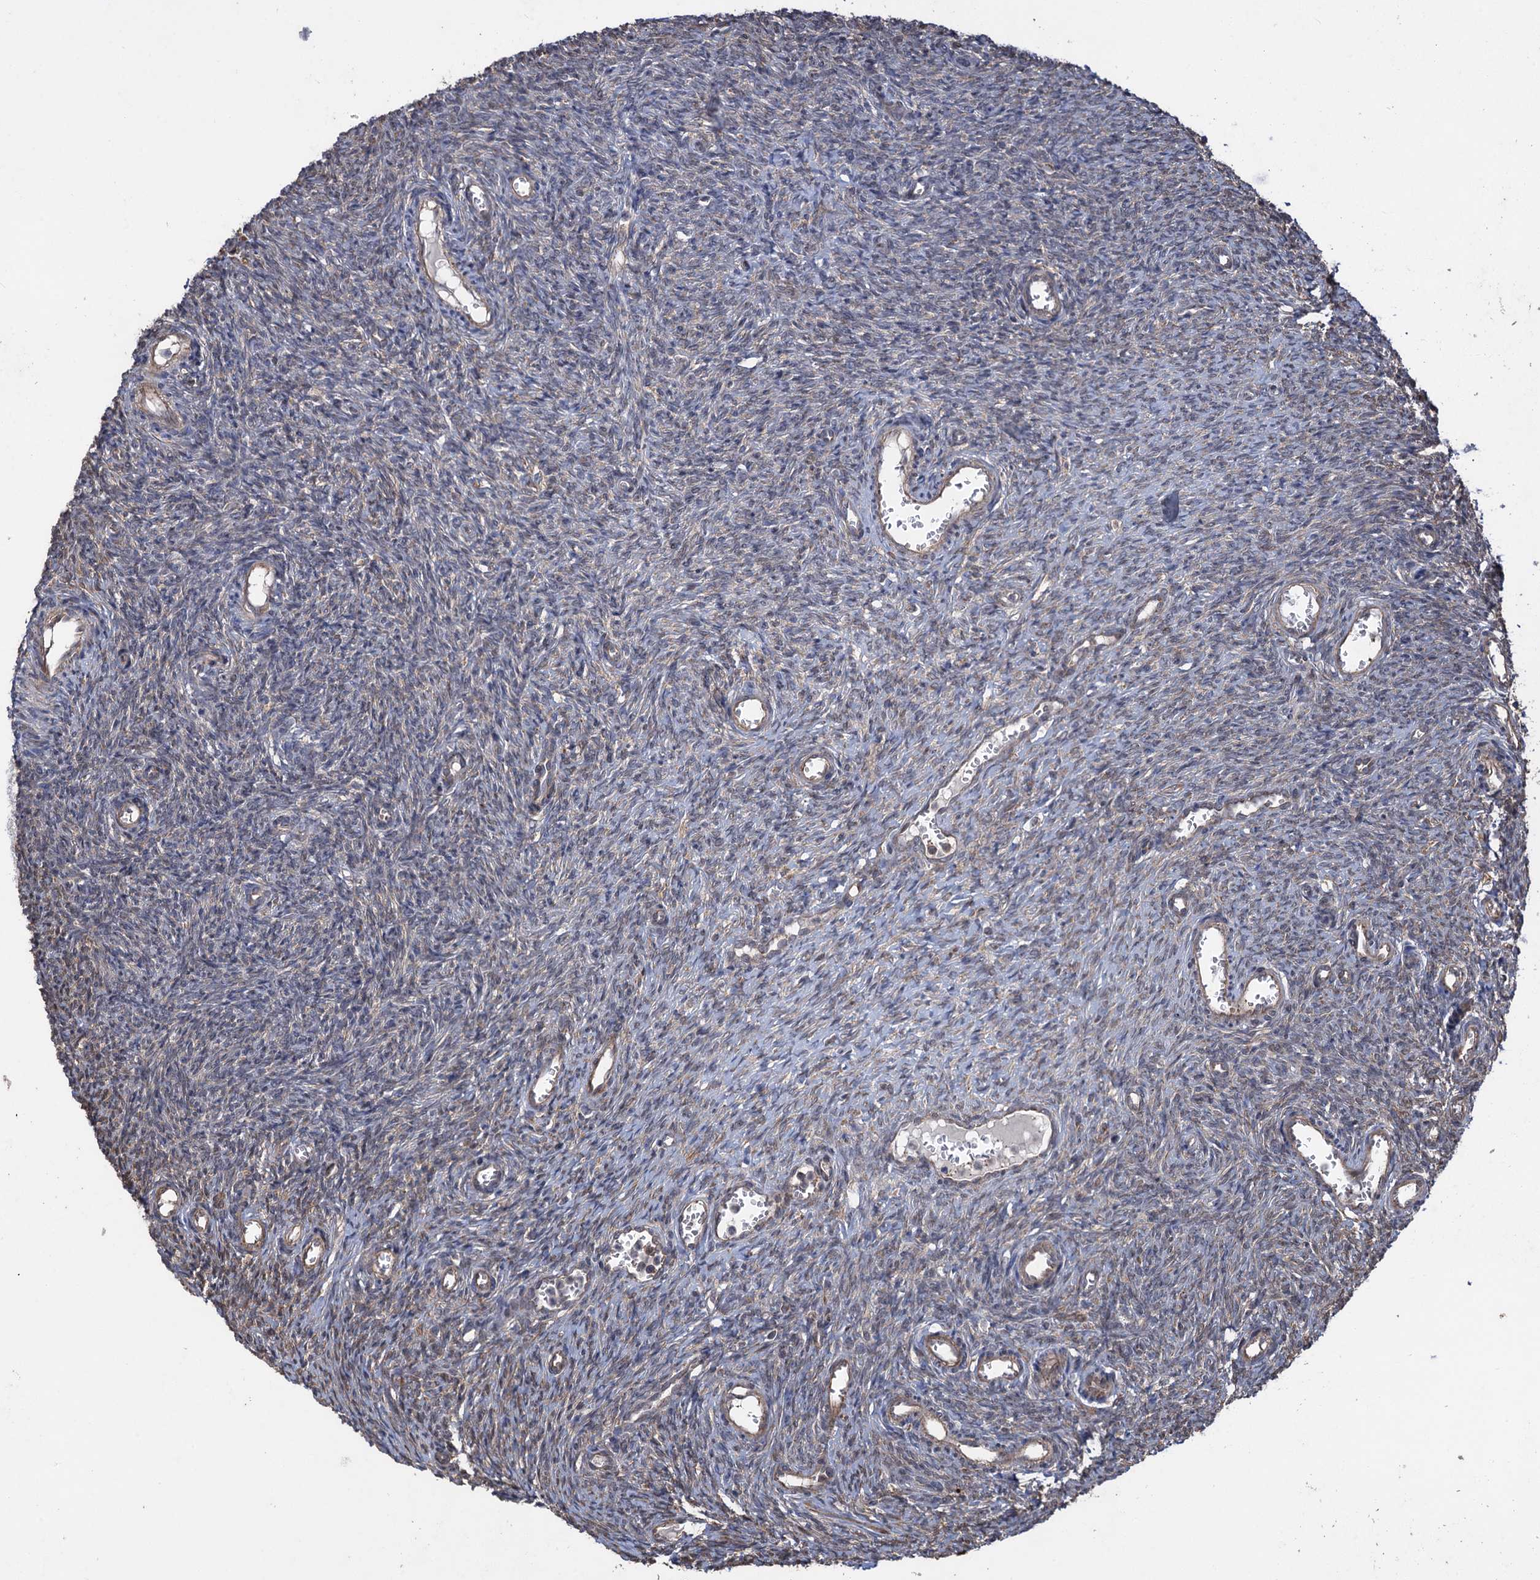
{"staining": {"intensity": "weak", "quantity": "25%-75%", "location": "cytoplasmic/membranous"}, "tissue": "ovary", "cell_type": "Ovarian stroma cells", "image_type": "normal", "snomed": [{"axis": "morphology", "description": "Normal tissue, NOS"}, {"axis": "topography", "description": "Ovary"}], "caption": "Normal ovary reveals weak cytoplasmic/membranous positivity in approximately 25%-75% of ovarian stroma cells.", "gene": "HAUS1", "patient": {"sex": "female", "age": 44}}